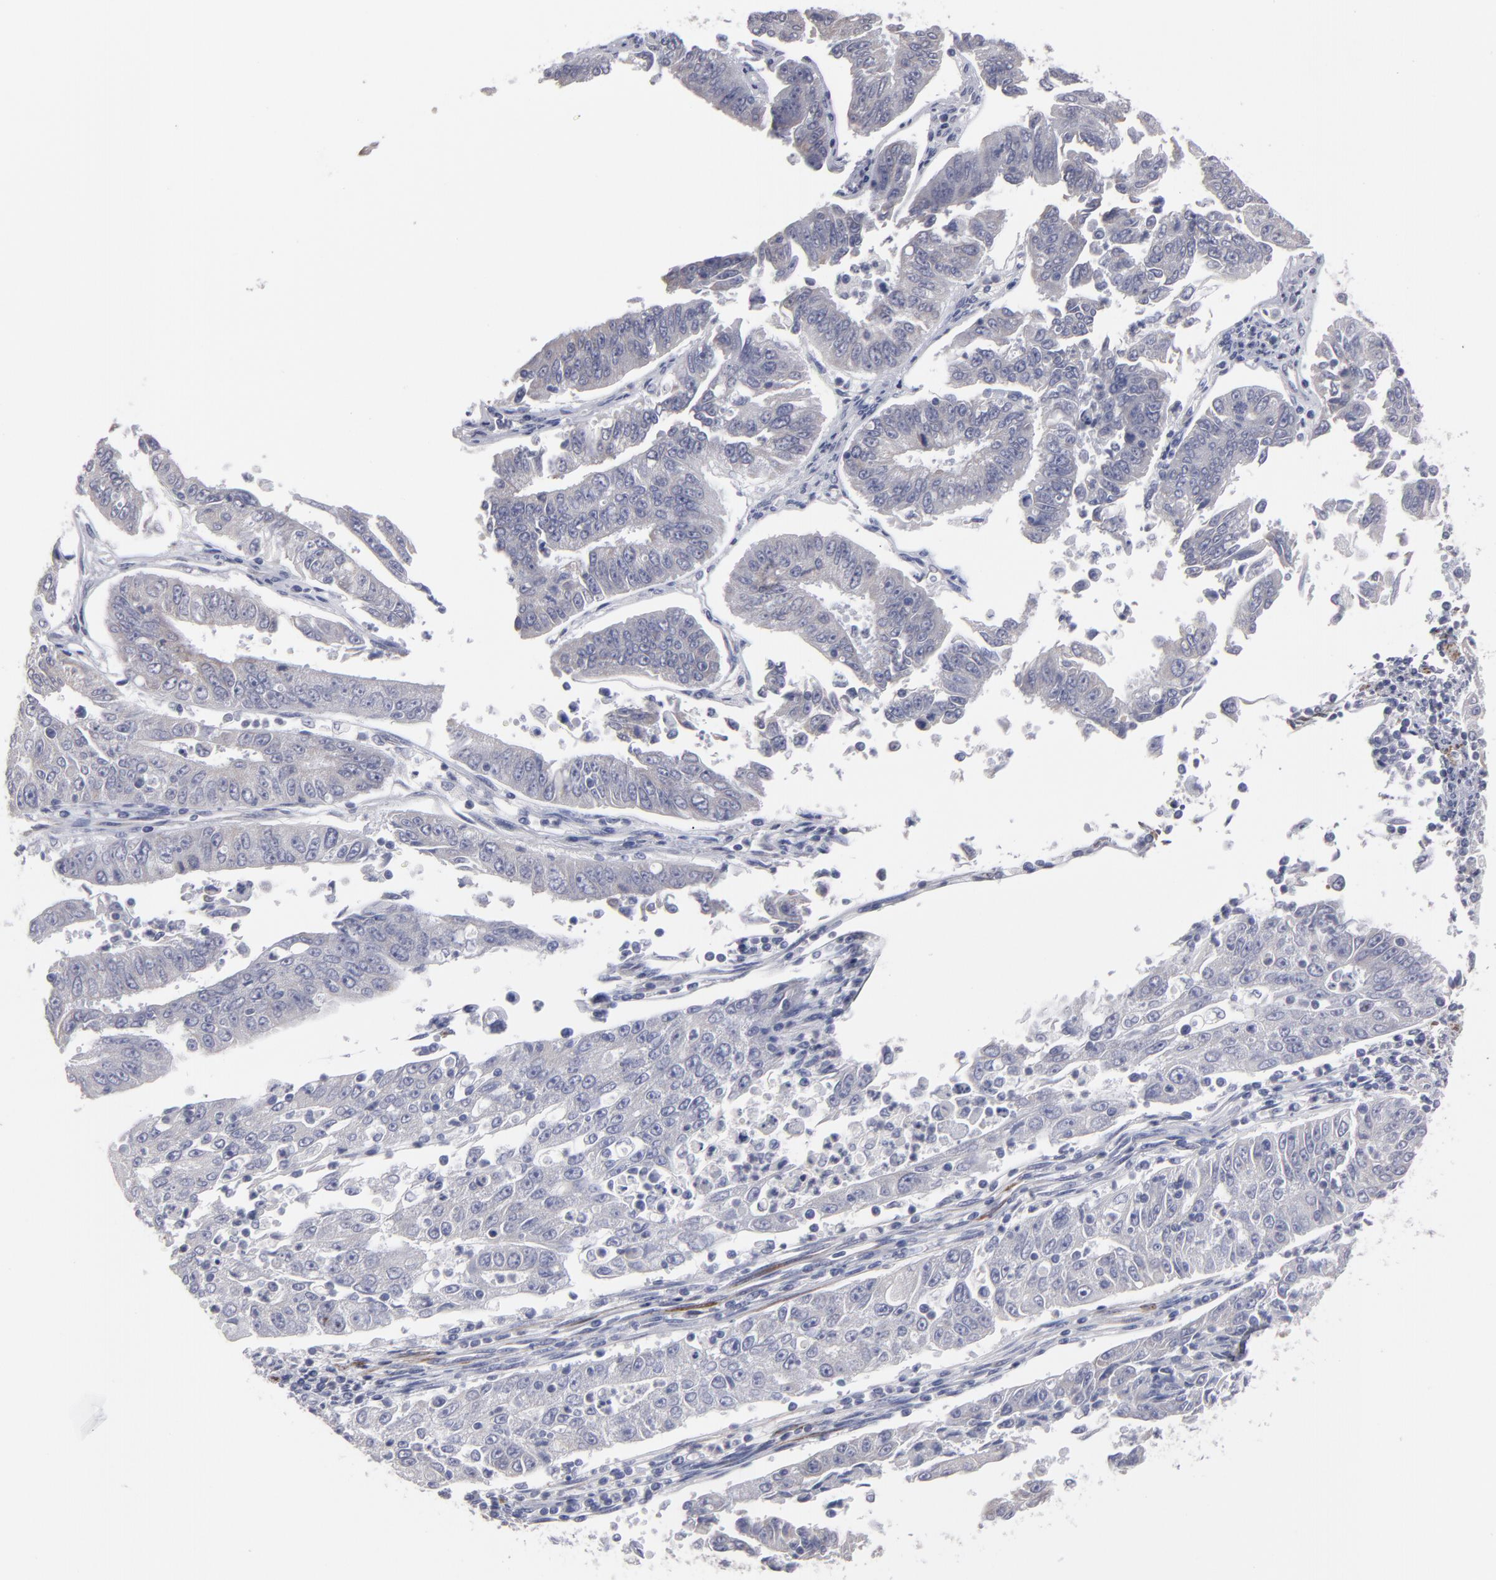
{"staining": {"intensity": "negative", "quantity": "none", "location": "none"}, "tissue": "endometrial cancer", "cell_type": "Tumor cells", "image_type": "cancer", "snomed": [{"axis": "morphology", "description": "Adenocarcinoma, NOS"}, {"axis": "topography", "description": "Endometrium"}], "caption": "This image is of adenocarcinoma (endometrial) stained with immunohistochemistry (IHC) to label a protein in brown with the nuclei are counter-stained blue. There is no positivity in tumor cells.", "gene": "SLMAP", "patient": {"sex": "female", "age": 42}}